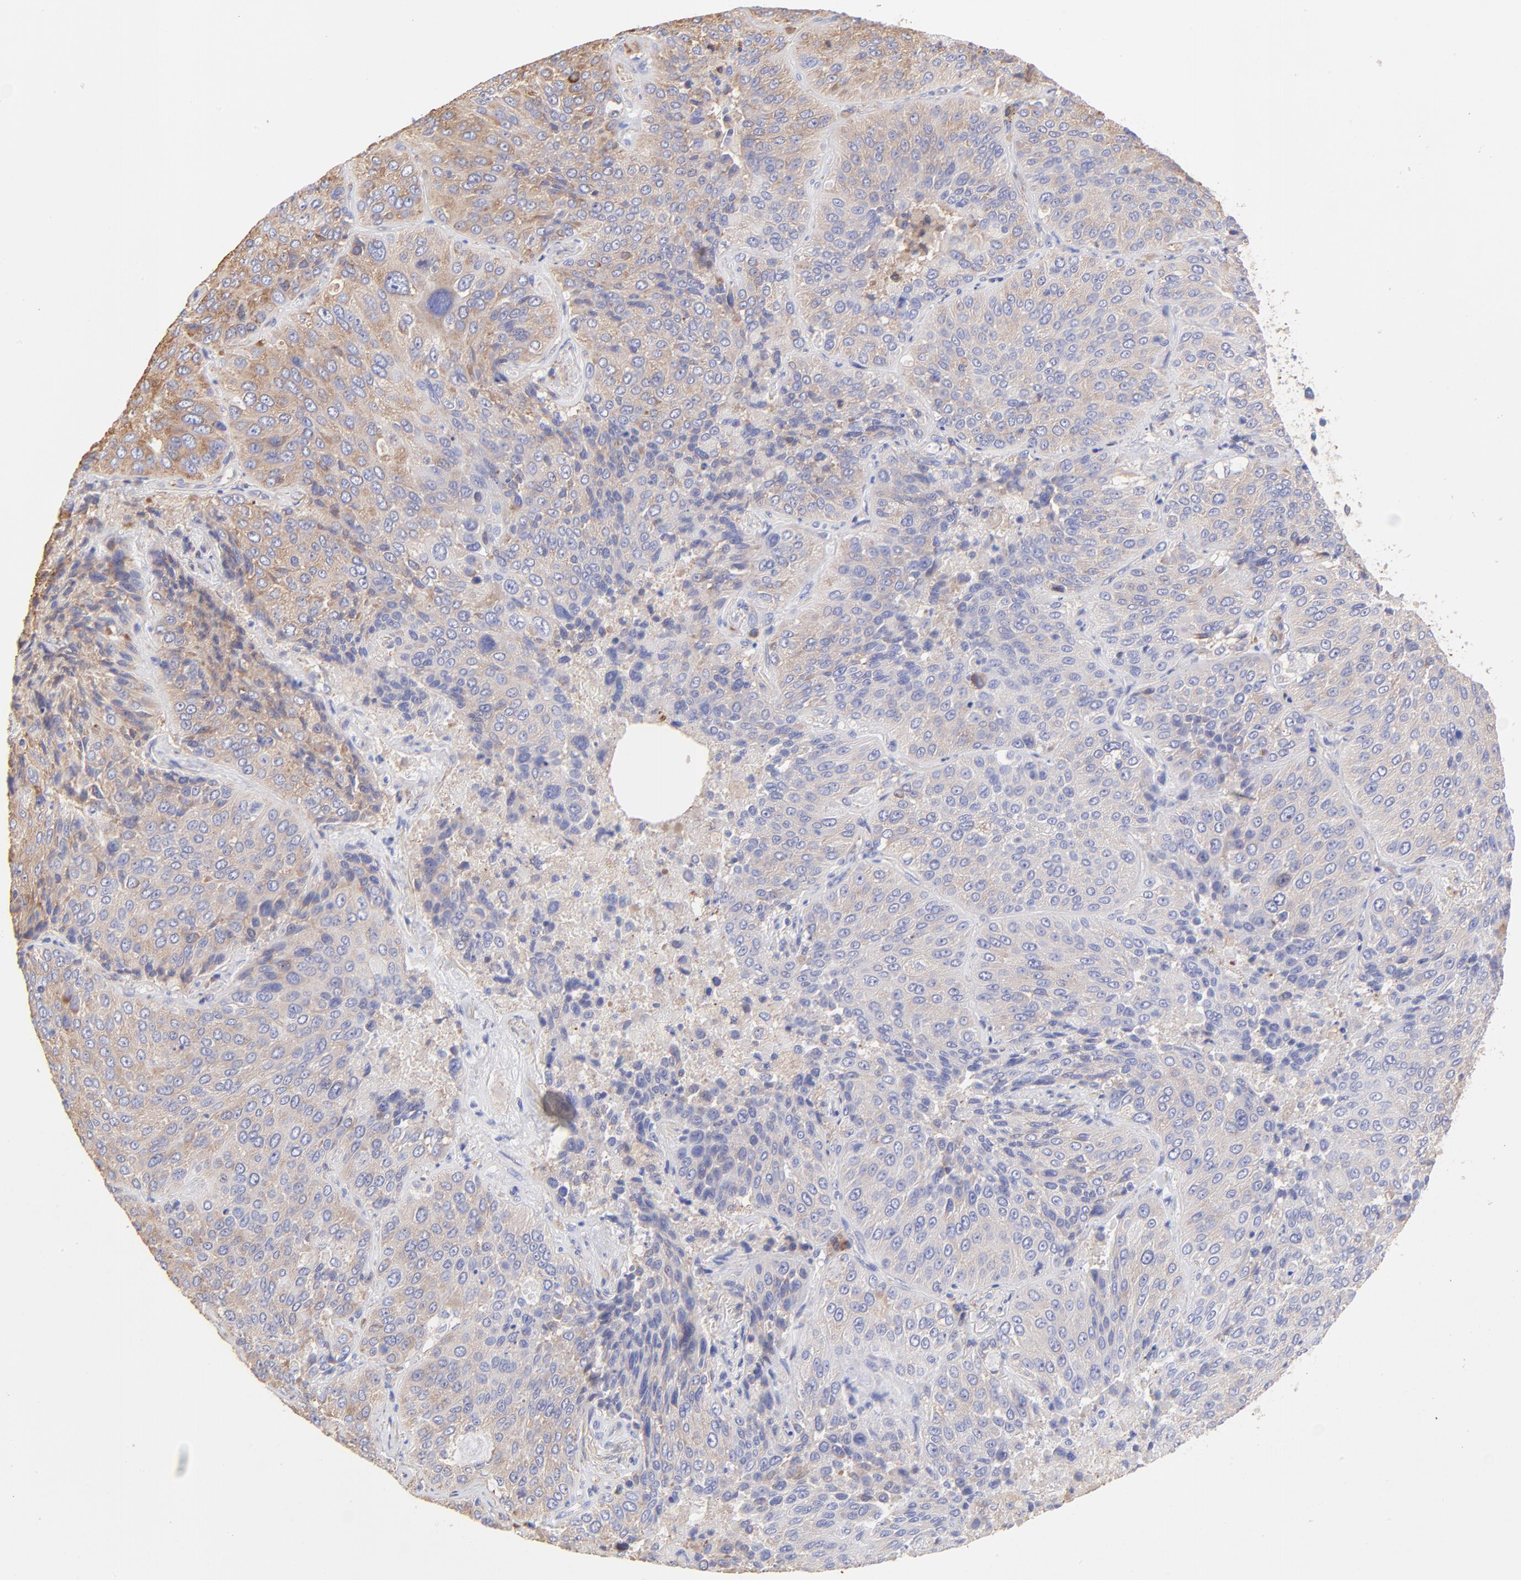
{"staining": {"intensity": "moderate", "quantity": "25%-75%", "location": "cytoplasmic/membranous"}, "tissue": "lung cancer", "cell_type": "Tumor cells", "image_type": "cancer", "snomed": [{"axis": "morphology", "description": "Squamous cell carcinoma, NOS"}, {"axis": "topography", "description": "Lung"}], "caption": "DAB immunohistochemical staining of squamous cell carcinoma (lung) demonstrates moderate cytoplasmic/membranous protein expression in approximately 25%-75% of tumor cells.", "gene": "RPL30", "patient": {"sex": "male", "age": 54}}